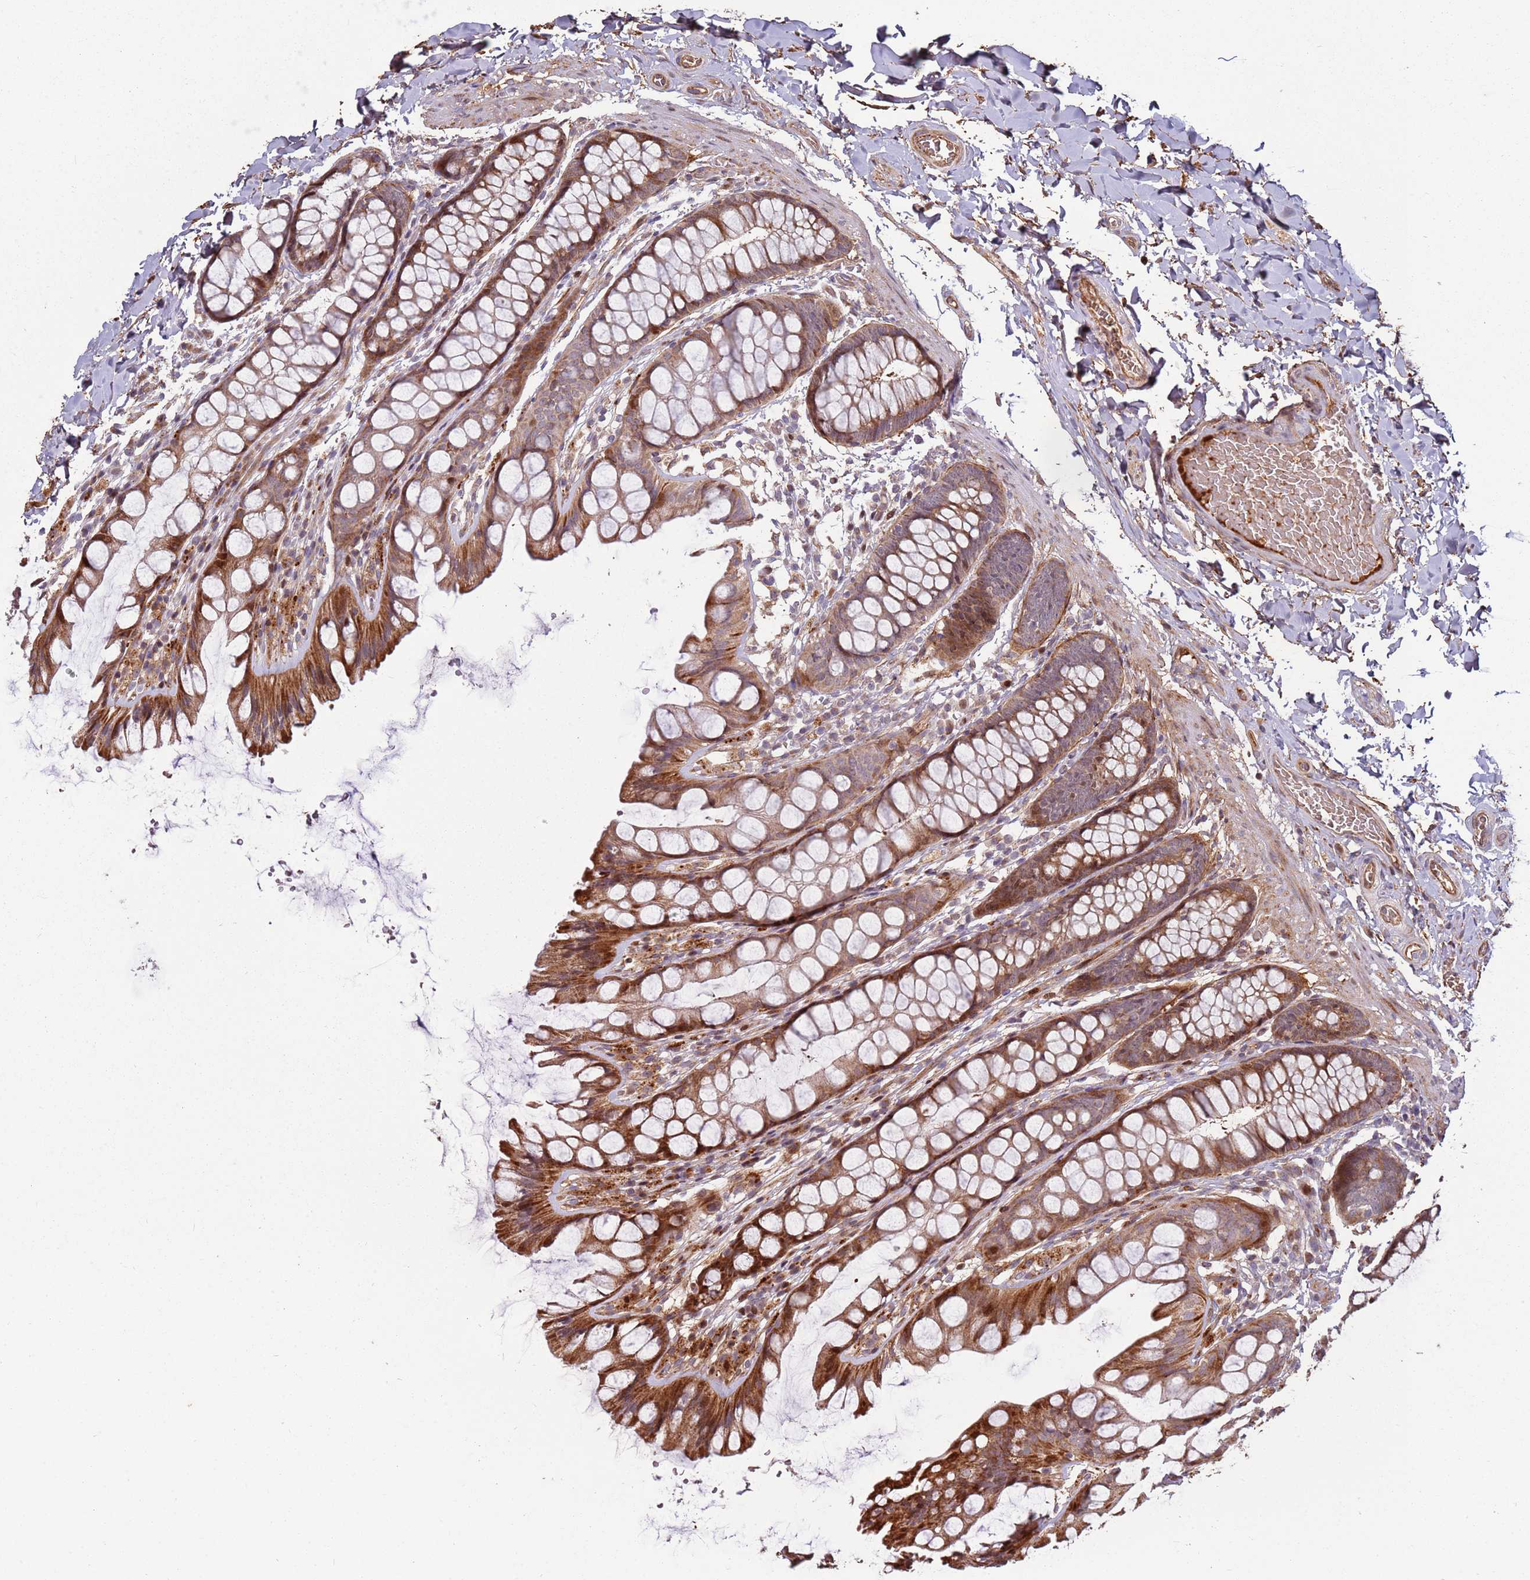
{"staining": {"intensity": "moderate", "quantity": ">75%", "location": "cytoplasmic/membranous"}, "tissue": "colon", "cell_type": "Endothelial cells", "image_type": "normal", "snomed": [{"axis": "morphology", "description": "Normal tissue, NOS"}, {"axis": "topography", "description": "Colon"}], "caption": "DAB (3,3'-diaminobenzidine) immunohistochemical staining of unremarkable human colon reveals moderate cytoplasmic/membranous protein staining in approximately >75% of endothelial cells.", "gene": "RHBDL1", "patient": {"sex": "male", "age": 47}}